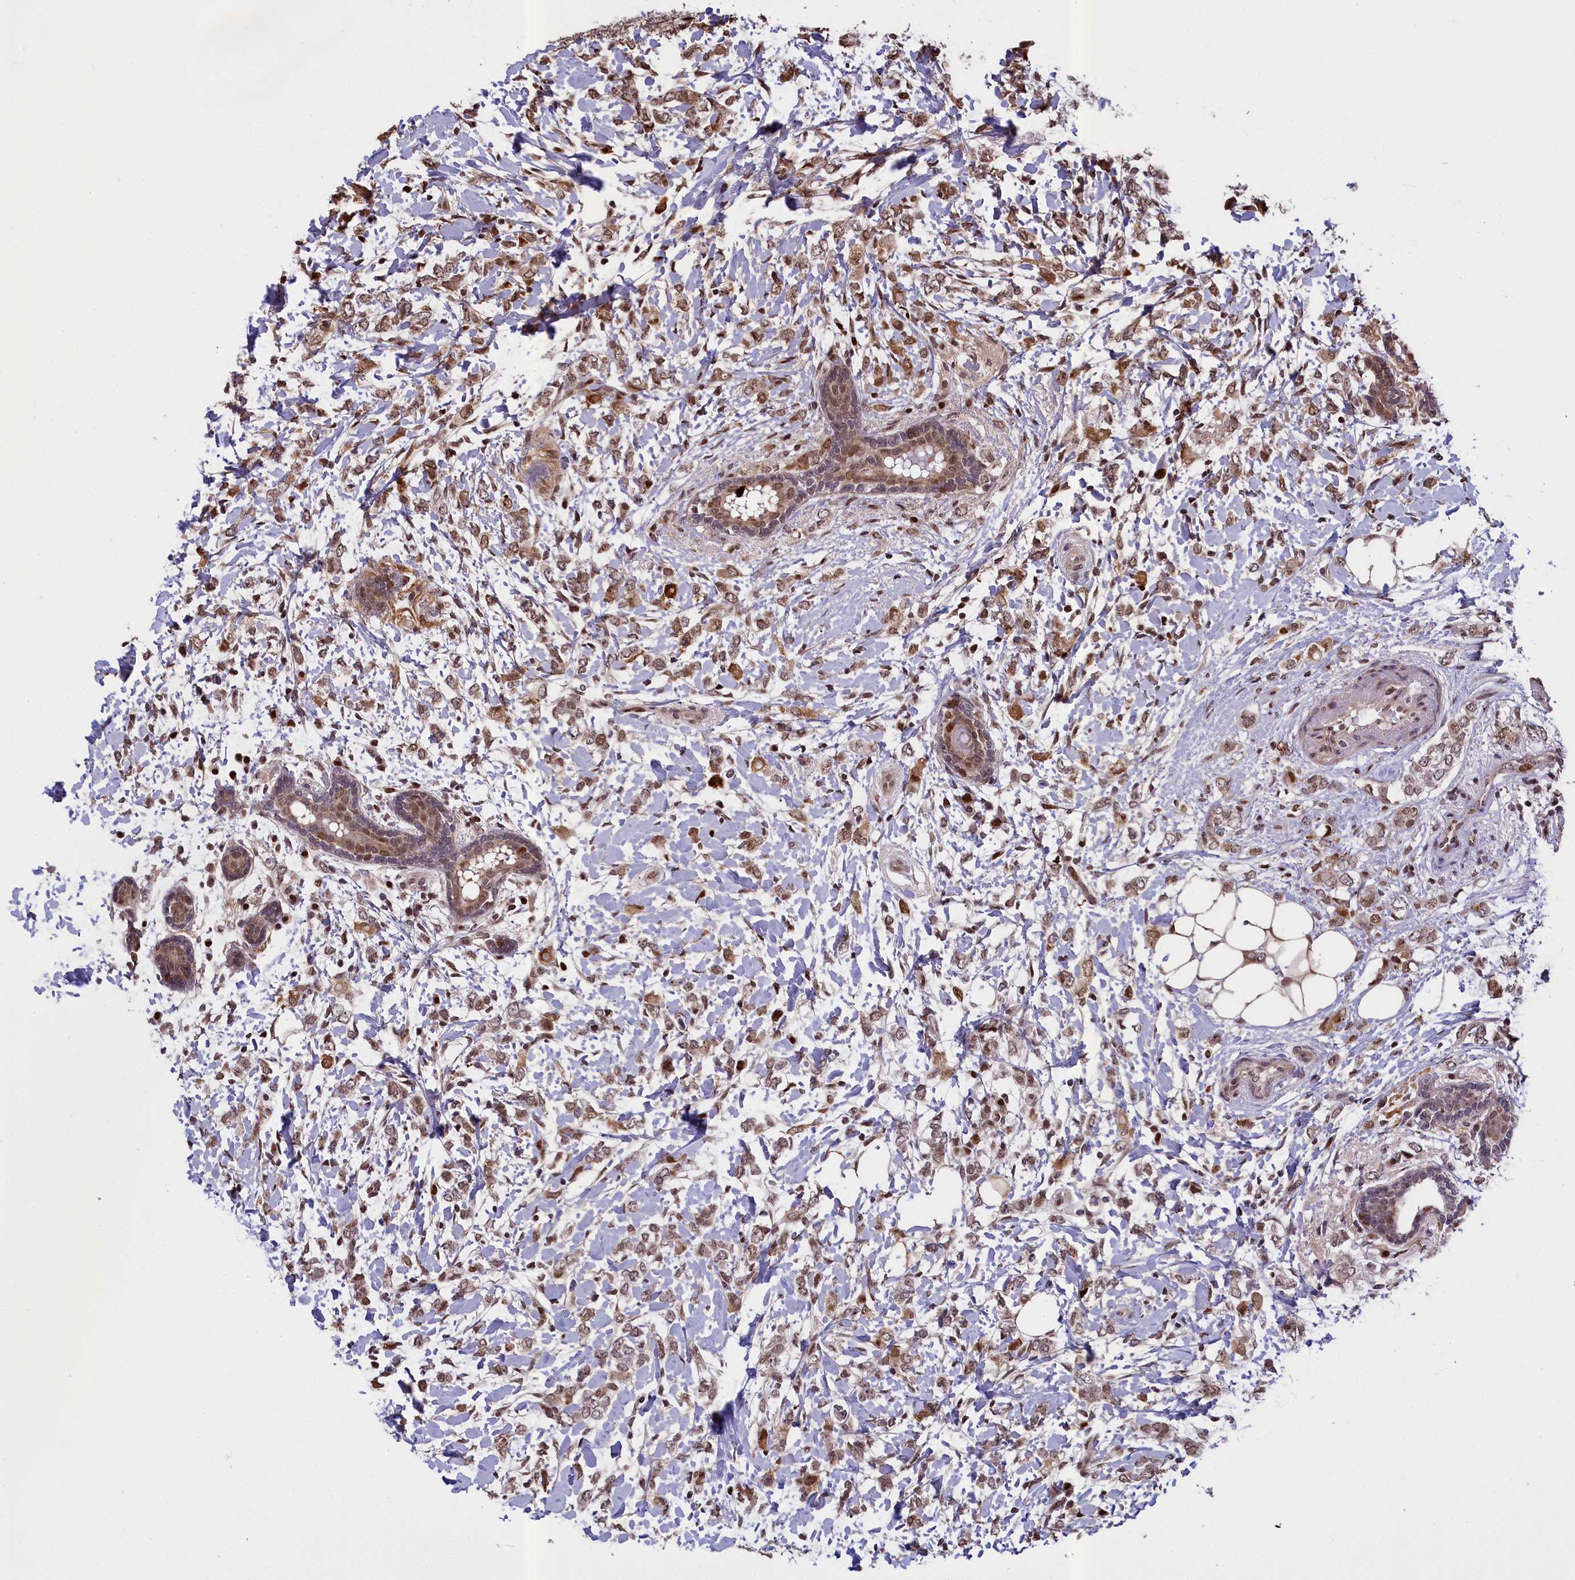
{"staining": {"intensity": "moderate", "quantity": ">75%", "location": "cytoplasmic/membranous,nuclear"}, "tissue": "breast cancer", "cell_type": "Tumor cells", "image_type": "cancer", "snomed": [{"axis": "morphology", "description": "Normal tissue, NOS"}, {"axis": "morphology", "description": "Lobular carcinoma"}, {"axis": "topography", "description": "Breast"}], "caption": "Human breast lobular carcinoma stained with a protein marker demonstrates moderate staining in tumor cells.", "gene": "RELB", "patient": {"sex": "female", "age": 47}}